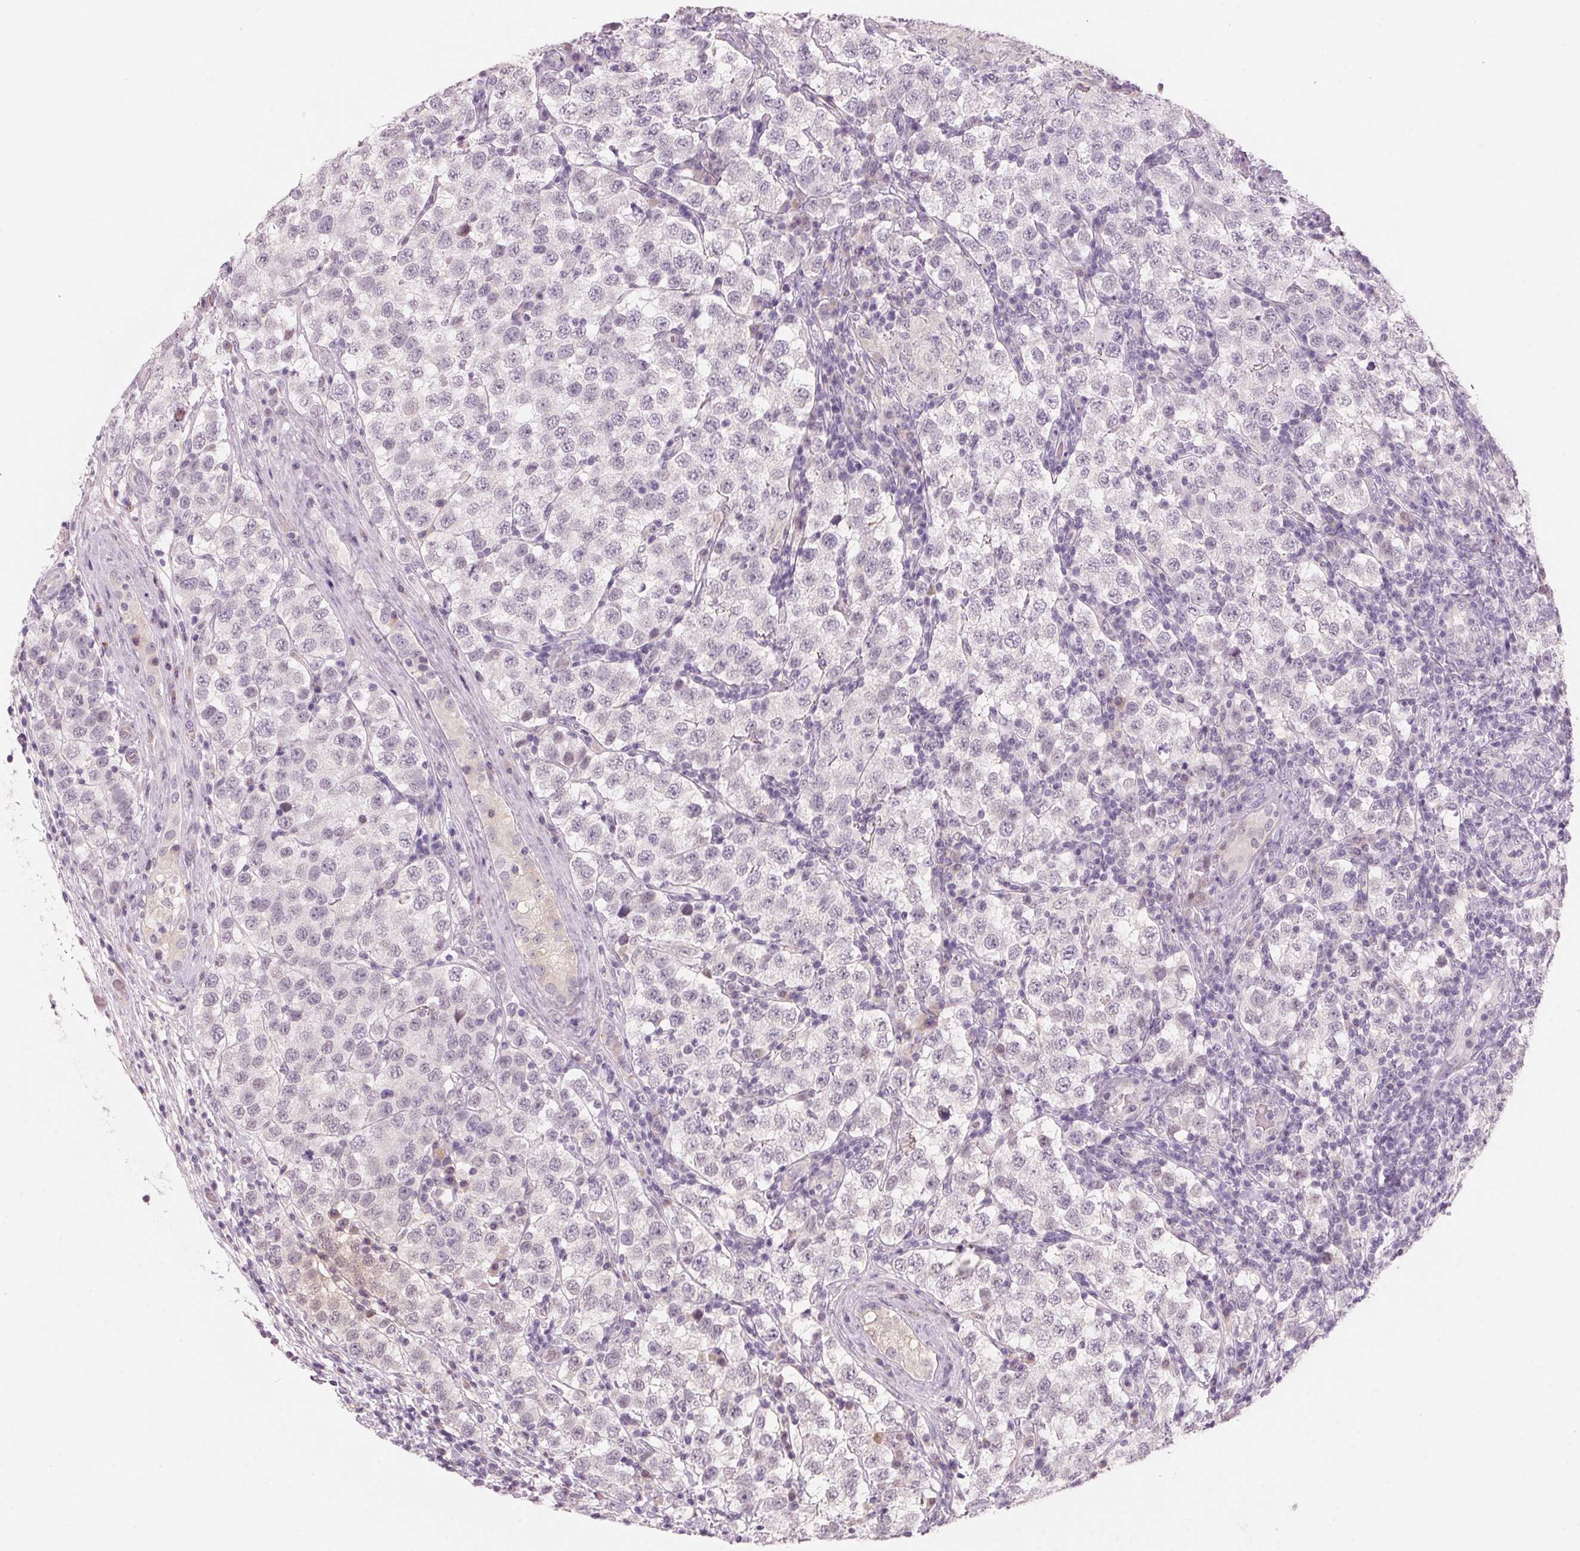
{"staining": {"intensity": "negative", "quantity": "none", "location": "none"}, "tissue": "testis cancer", "cell_type": "Tumor cells", "image_type": "cancer", "snomed": [{"axis": "morphology", "description": "Seminoma, NOS"}, {"axis": "topography", "description": "Testis"}], "caption": "An image of testis seminoma stained for a protein exhibits no brown staining in tumor cells.", "gene": "ADAM20", "patient": {"sex": "male", "age": 34}}